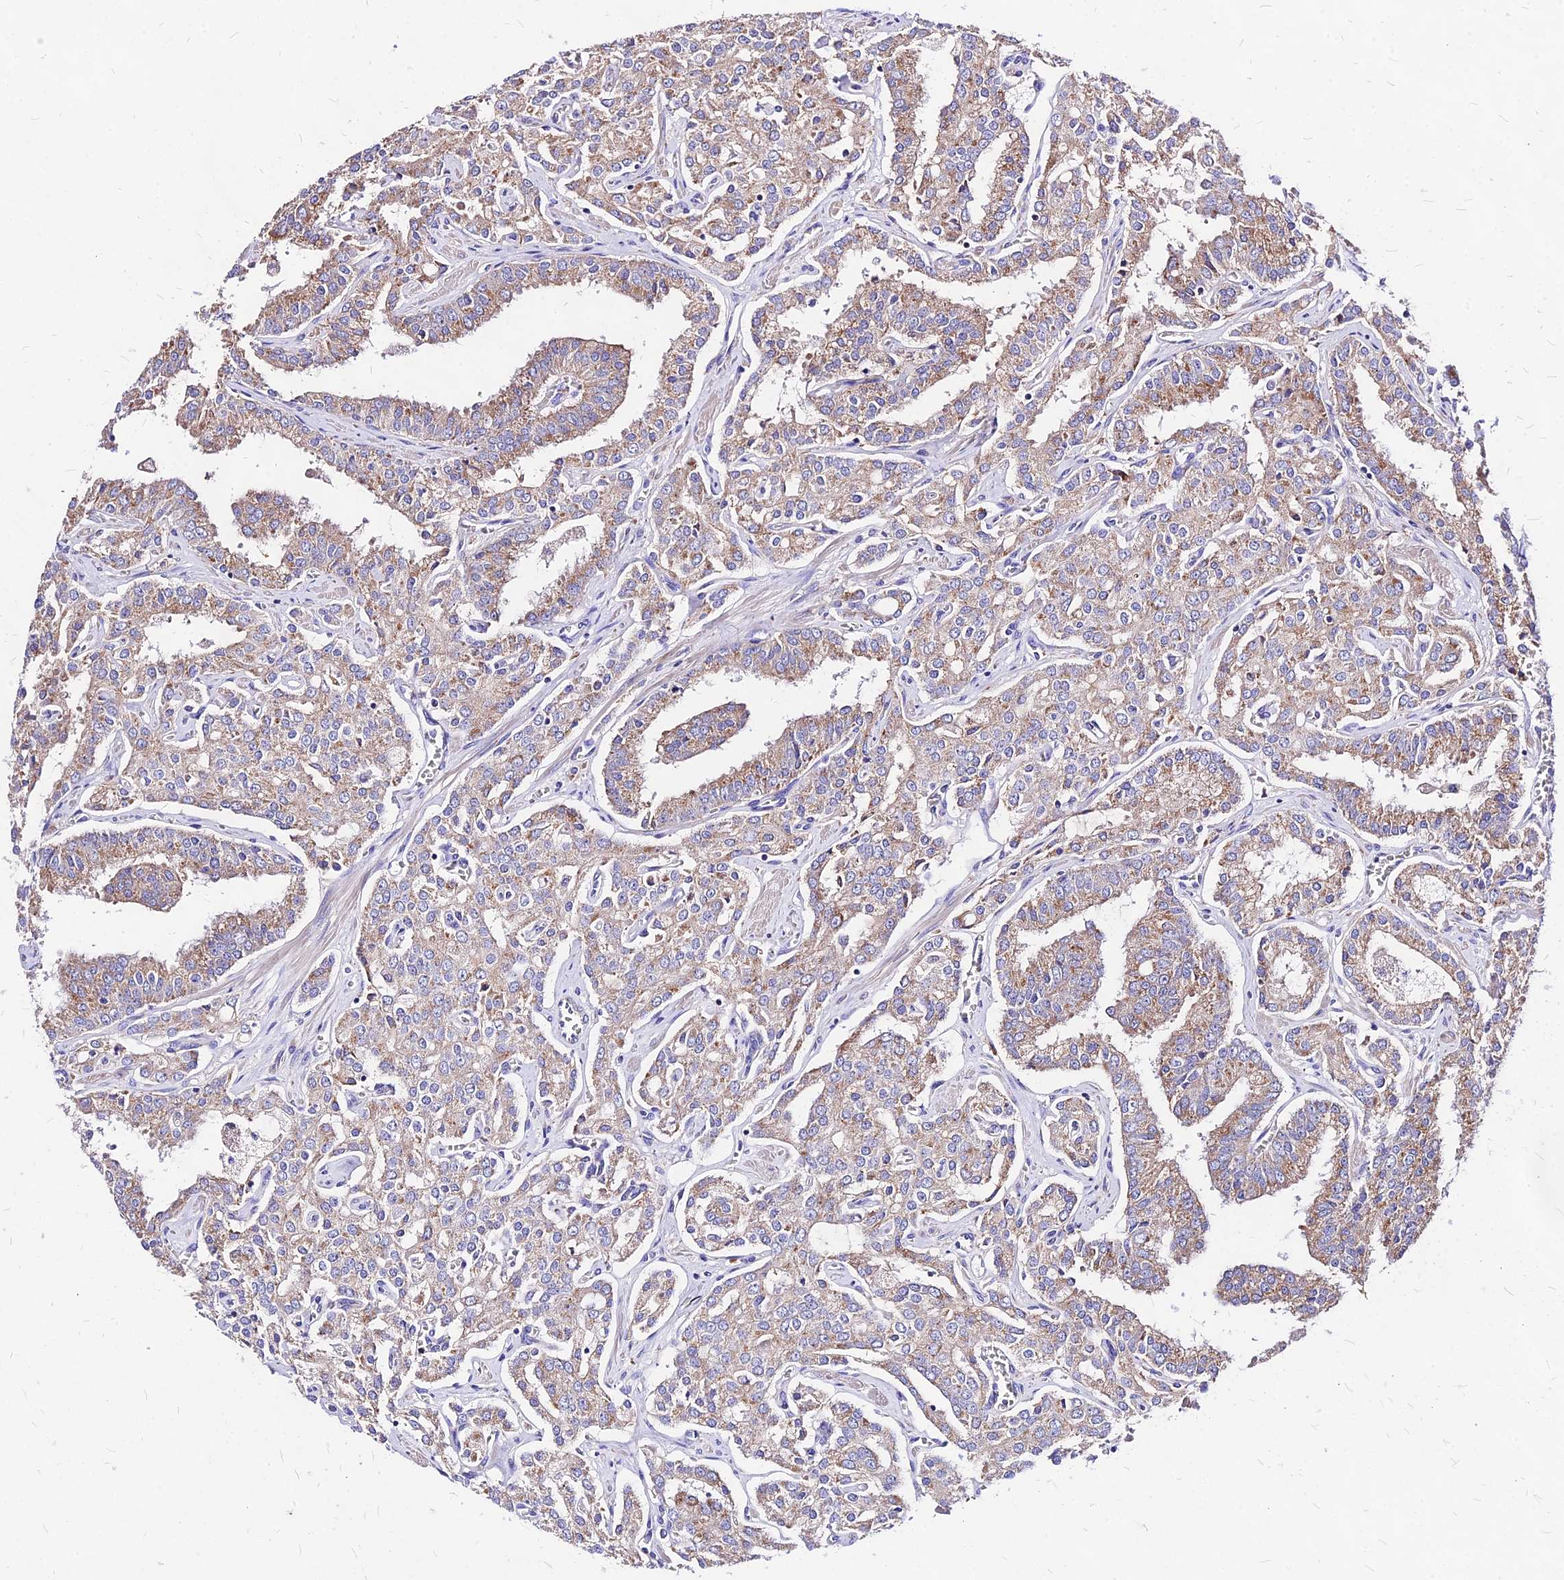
{"staining": {"intensity": "moderate", "quantity": ">75%", "location": "cytoplasmic/membranous"}, "tissue": "prostate cancer", "cell_type": "Tumor cells", "image_type": "cancer", "snomed": [{"axis": "morphology", "description": "Adenocarcinoma, High grade"}, {"axis": "topography", "description": "Prostate"}], "caption": "Immunohistochemistry (IHC) micrograph of neoplastic tissue: human prostate cancer (adenocarcinoma (high-grade)) stained using IHC exhibits medium levels of moderate protein expression localized specifically in the cytoplasmic/membranous of tumor cells, appearing as a cytoplasmic/membranous brown color.", "gene": "MRPL3", "patient": {"sex": "male", "age": 71}}